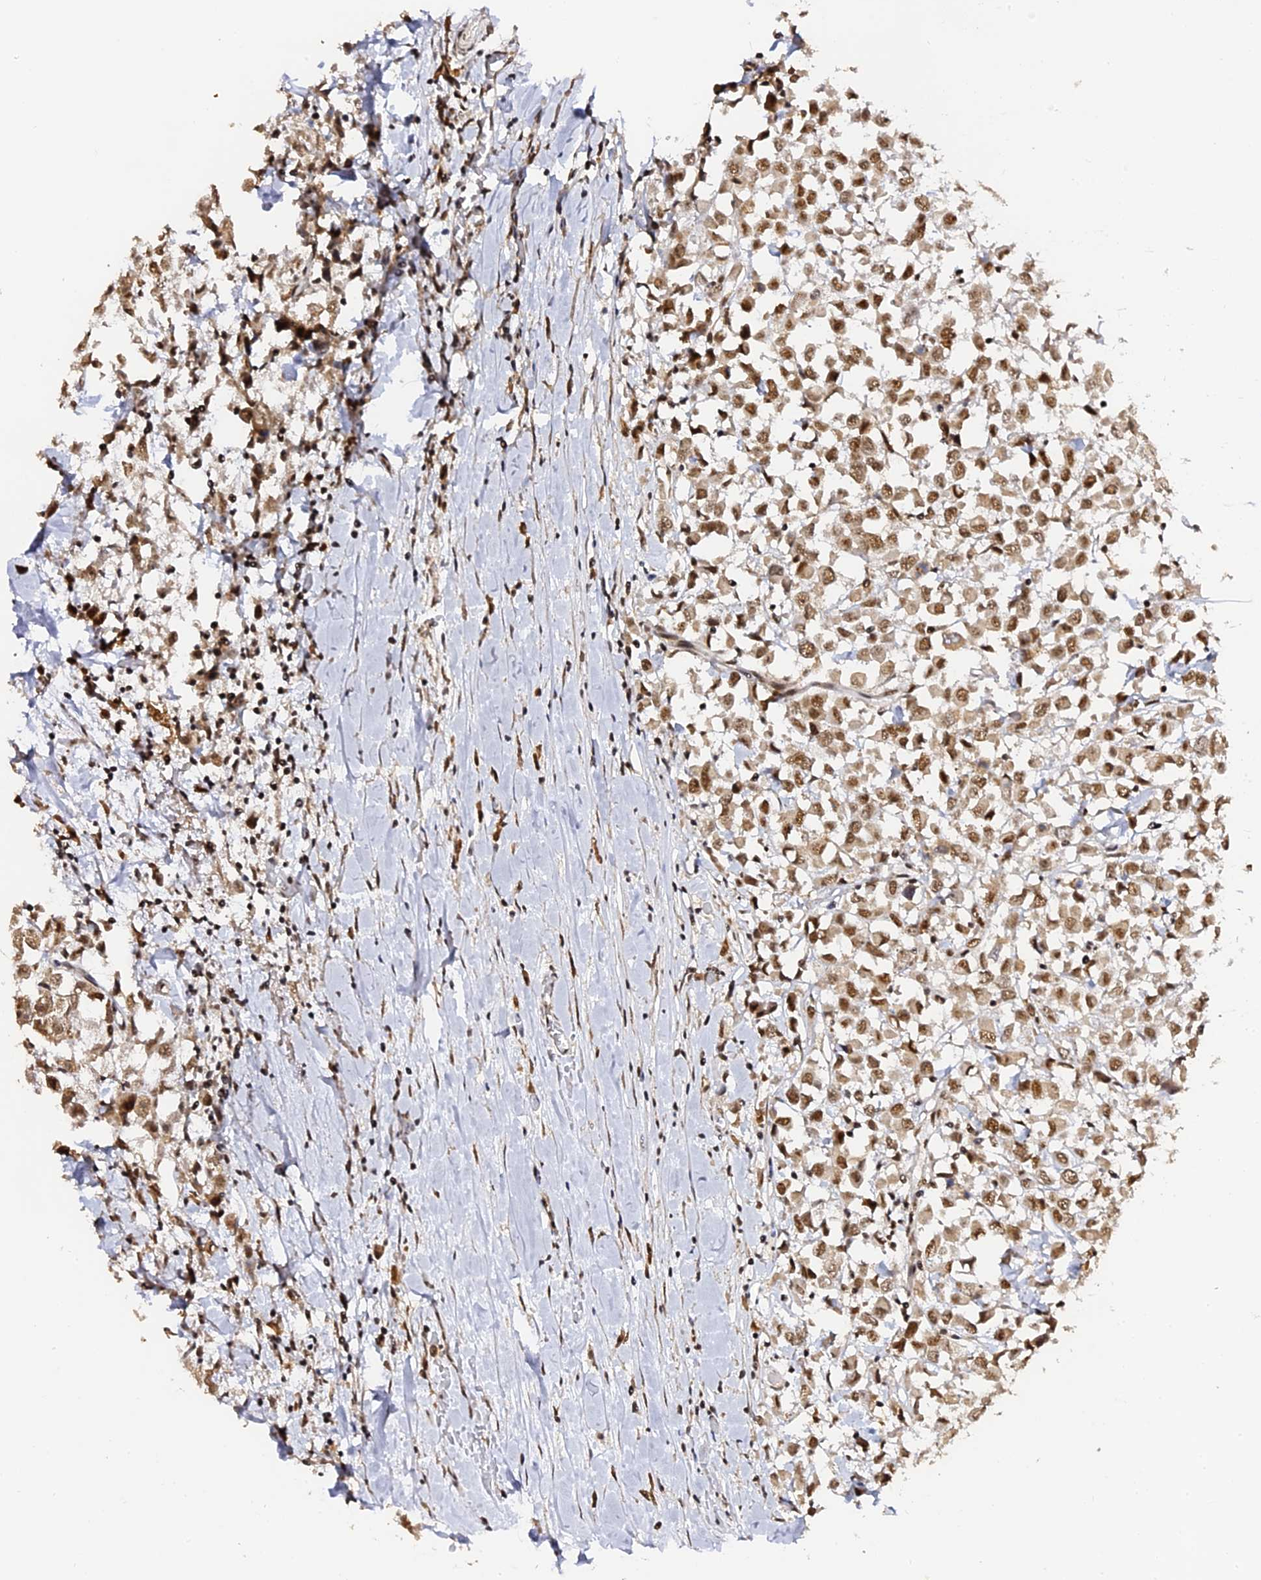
{"staining": {"intensity": "moderate", "quantity": ">75%", "location": "nuclear"}, "tissue": "breast cancer", "cell_type": "Tumor cells", "image_type": "cancer", "snomed": [{"axis": "morphology", "description": "Duct carcinoma"}, {"axis": "topography", "description": "Breast"}], "caption": "IHC of human breast cancer (intraductal carcinoma) demonstrates medium levels of moderate nuclear expression in approximately >75% of tumor cells.", "gene": "MCRS1", "patient": {"sex": "female", "age": 61}}